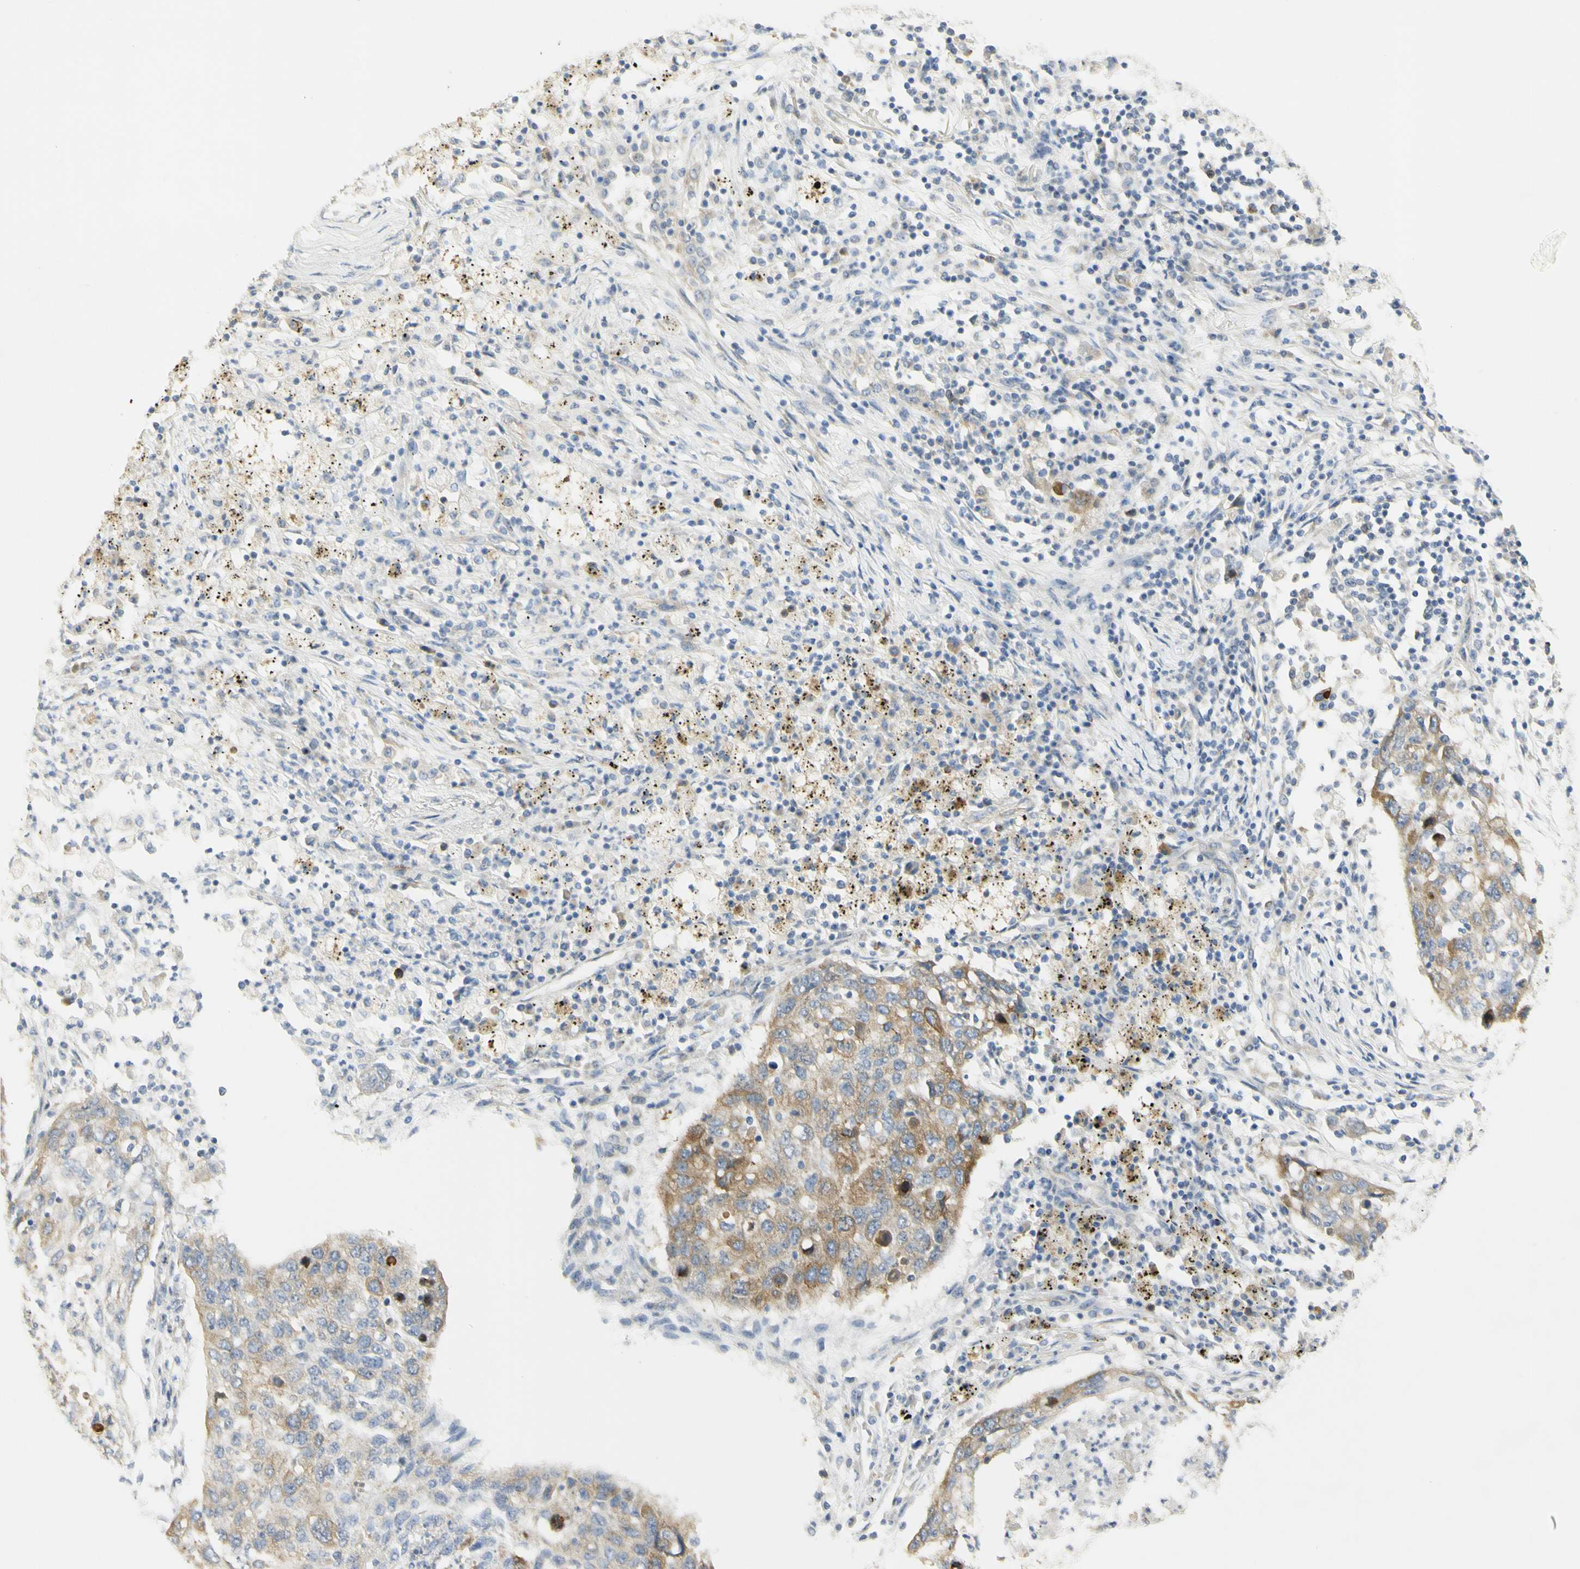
{"staining": {"intensity": "moderate", "quantity": ">75%", "location": "cytoplasmic/membranous"}, "tissue": "lung cancer", "cell_type": "Tumor cells", "image_type": "cancer", "snomed": [{"axis": "morphology", "description": "Squamous cell carcinoma, NOS"}, {"axis": "topography", "description": "Lung"}], "caption": "Human squamous cell carcinoma (lung) stained with a brown dye demonstrates moderate cytoplasmic/membranous positive staining in approximately >75% of tumor cells.", "gene": "KIF11", "patient": {"sex": "female", "age": 63}}